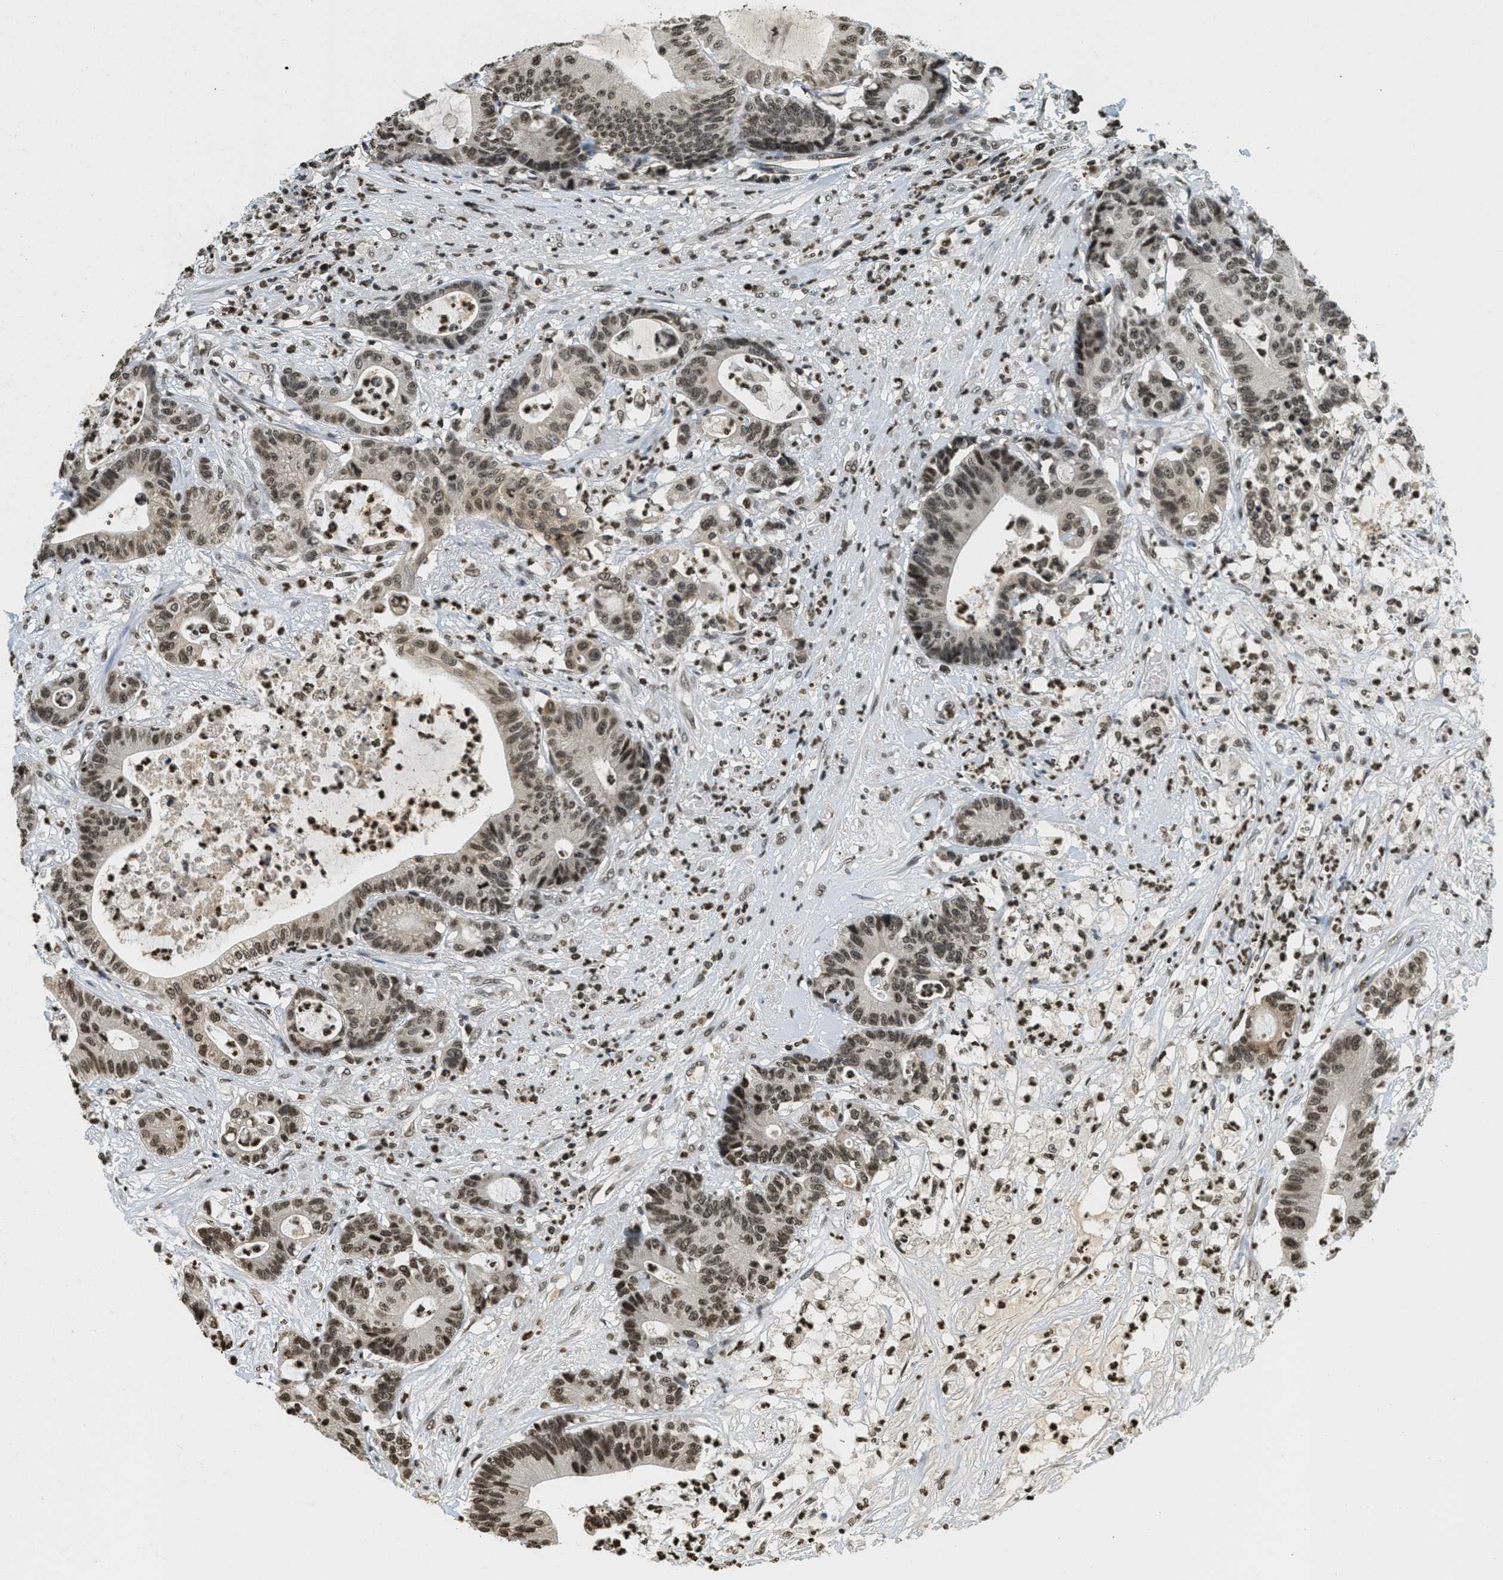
{"staining": {"intensity": "moderate", "quantity": ">75%", "location": "nuclear"}, "tissue": "colorectal cancer", "cell_type": "Tumor cells", "image_type": "cancer", "snomed": [{"axis": "morphology", "description": "Adenocarcinoma, NOS"}, {"axis": "topography", "description": "Colon"}], "caption": "Colorectal cancer (adenocarcinoma) stained with immunohistochemistry (IHC) shows moderate nuclear staining in approximately >75% of tumor cells.", "gene": "LDB2", "patient": {"sex": "female", "age": 84}}